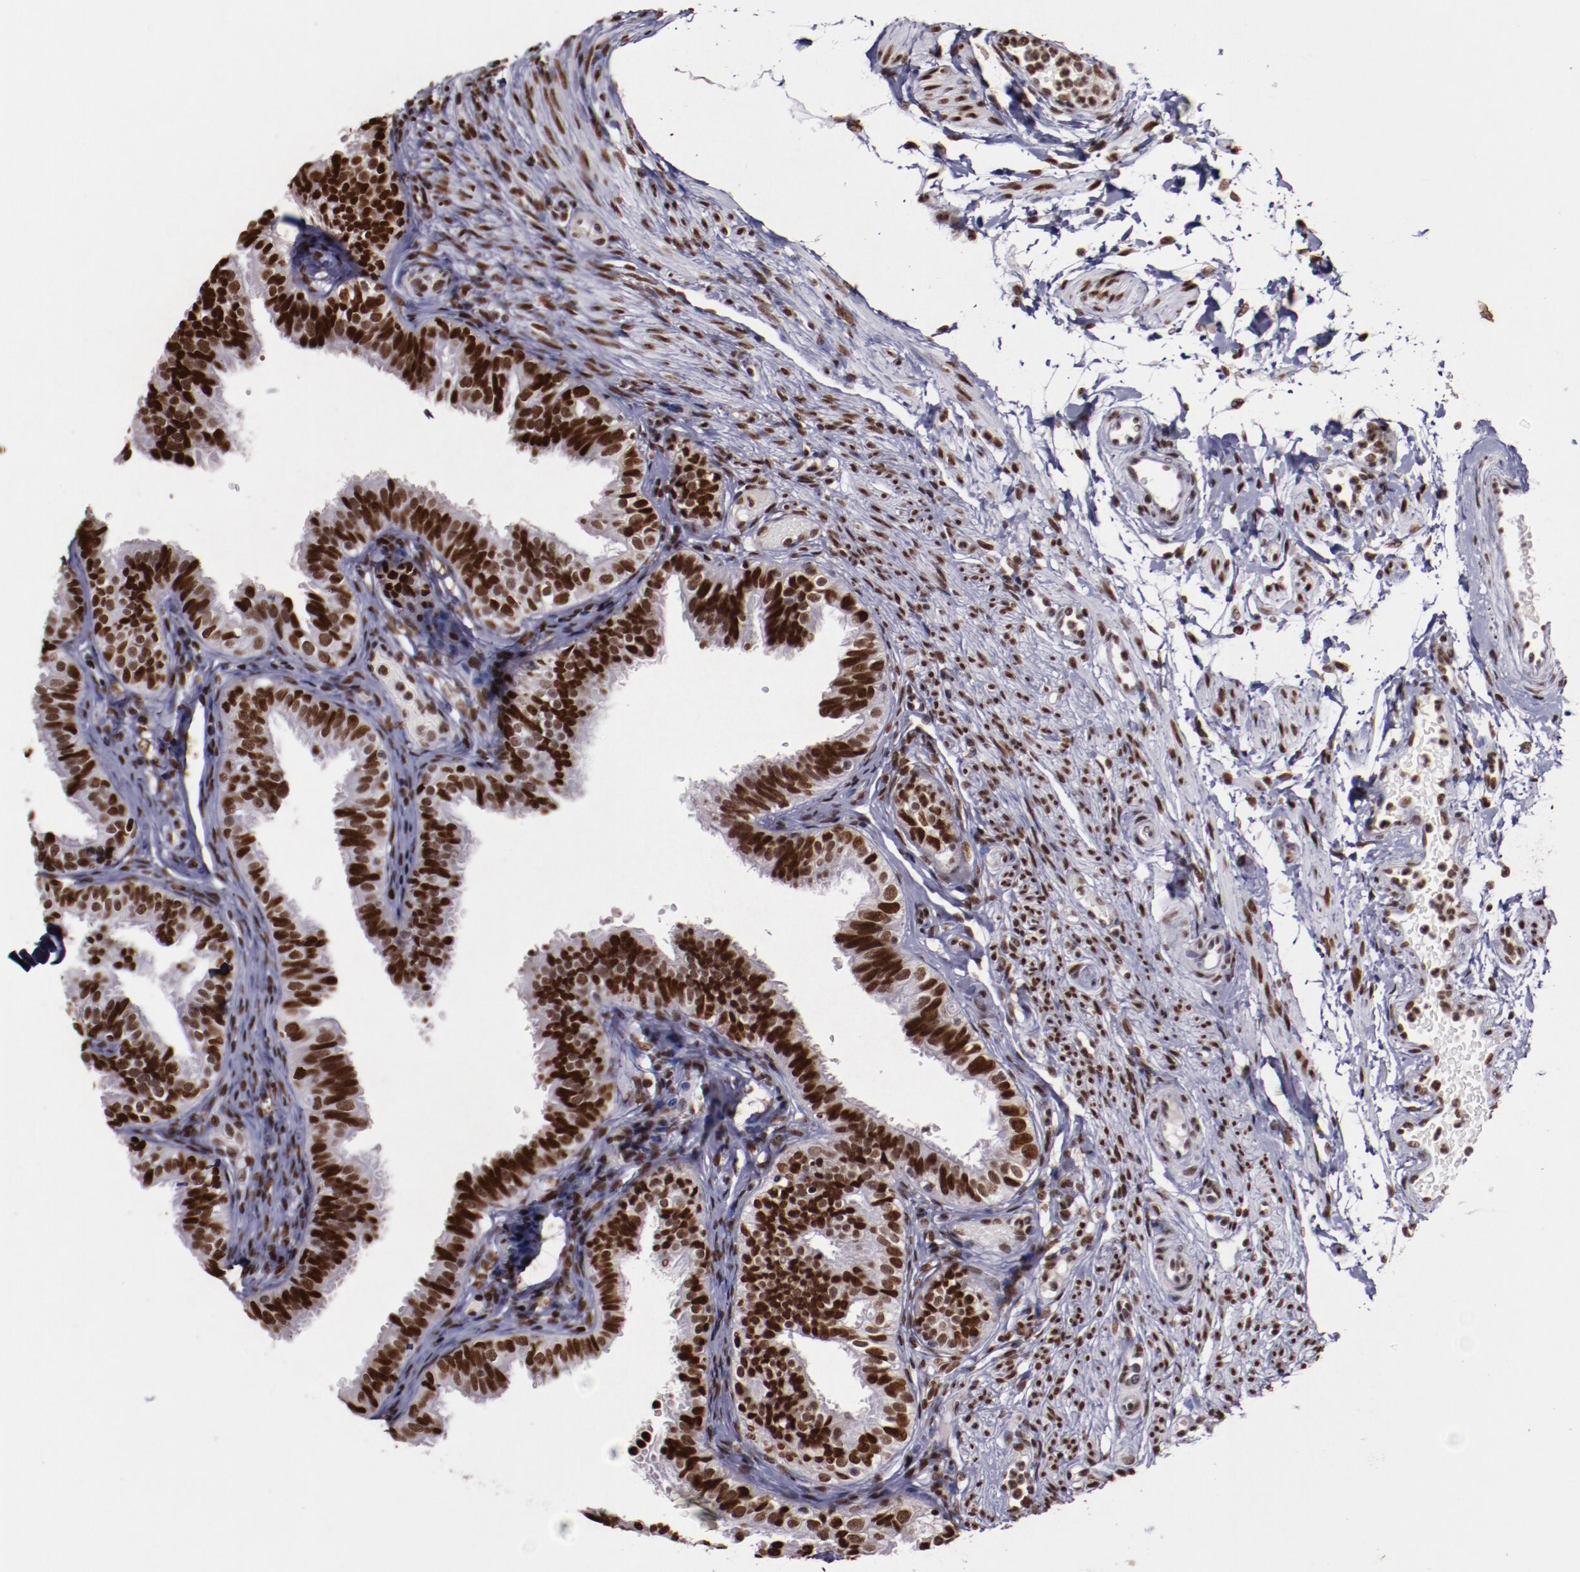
{"staining": {"intensity": "strong", "quantity": ">75%", "location": "nuclear"}, "tissue": "fallopian tube", "cell_type": "Glandular cells", "image_type": "normal", "snomed": [{"axis": "morphology", "description": "Normal tissue, NOS"}, {"axis": "morphology", "description": "Dermoid, NOS"}, {"axis": "topography", "description": "Fallopian tube"}], "caption": "IHC image of normal human fallopian tube stained for a protein (brown), which displays high levels of strong nuclear staining in approximately >75% of glandular cells.", "gene": "APEX1", "patient": {"sex": "female", "age": 33}}